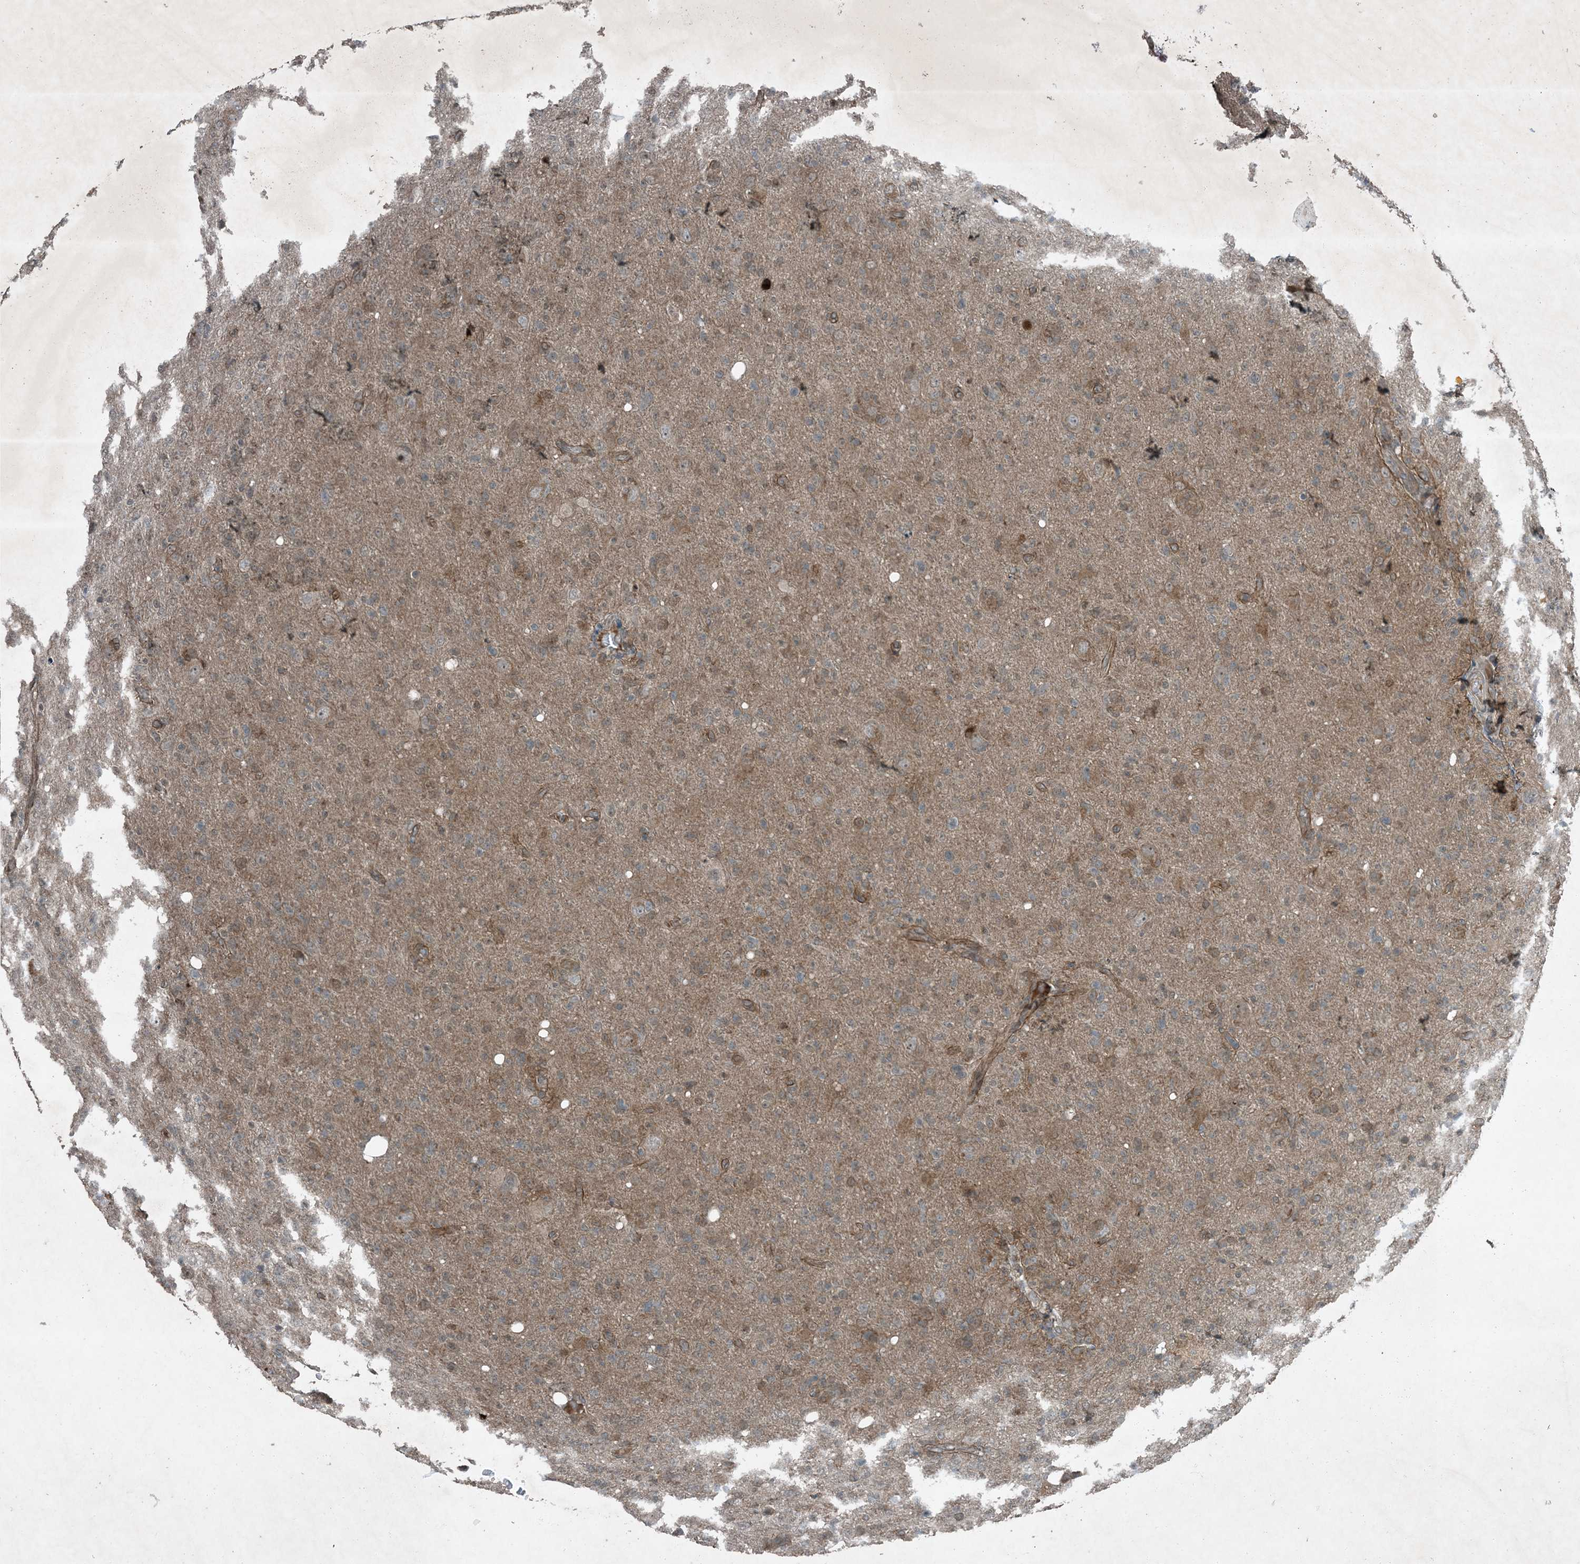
{"staining": {"intensity": "weak", "quantity": "<25%", "location": "cytoplasmic/membranous"}, "tissue": "glioma", "cell_type": "Tumor cells", "image_type": "cancer", "snomed": [{"axis": "morphology", "description": "Glioma, malignant, High grade"}, {"axis": "topography", "description": "Brain"}], "caption": "Glioma was stained to show a protein in brown. There is no significant expression in tumor cells.", "gene": "MDN1", "patient": {"sex": "female", "age": 57}}